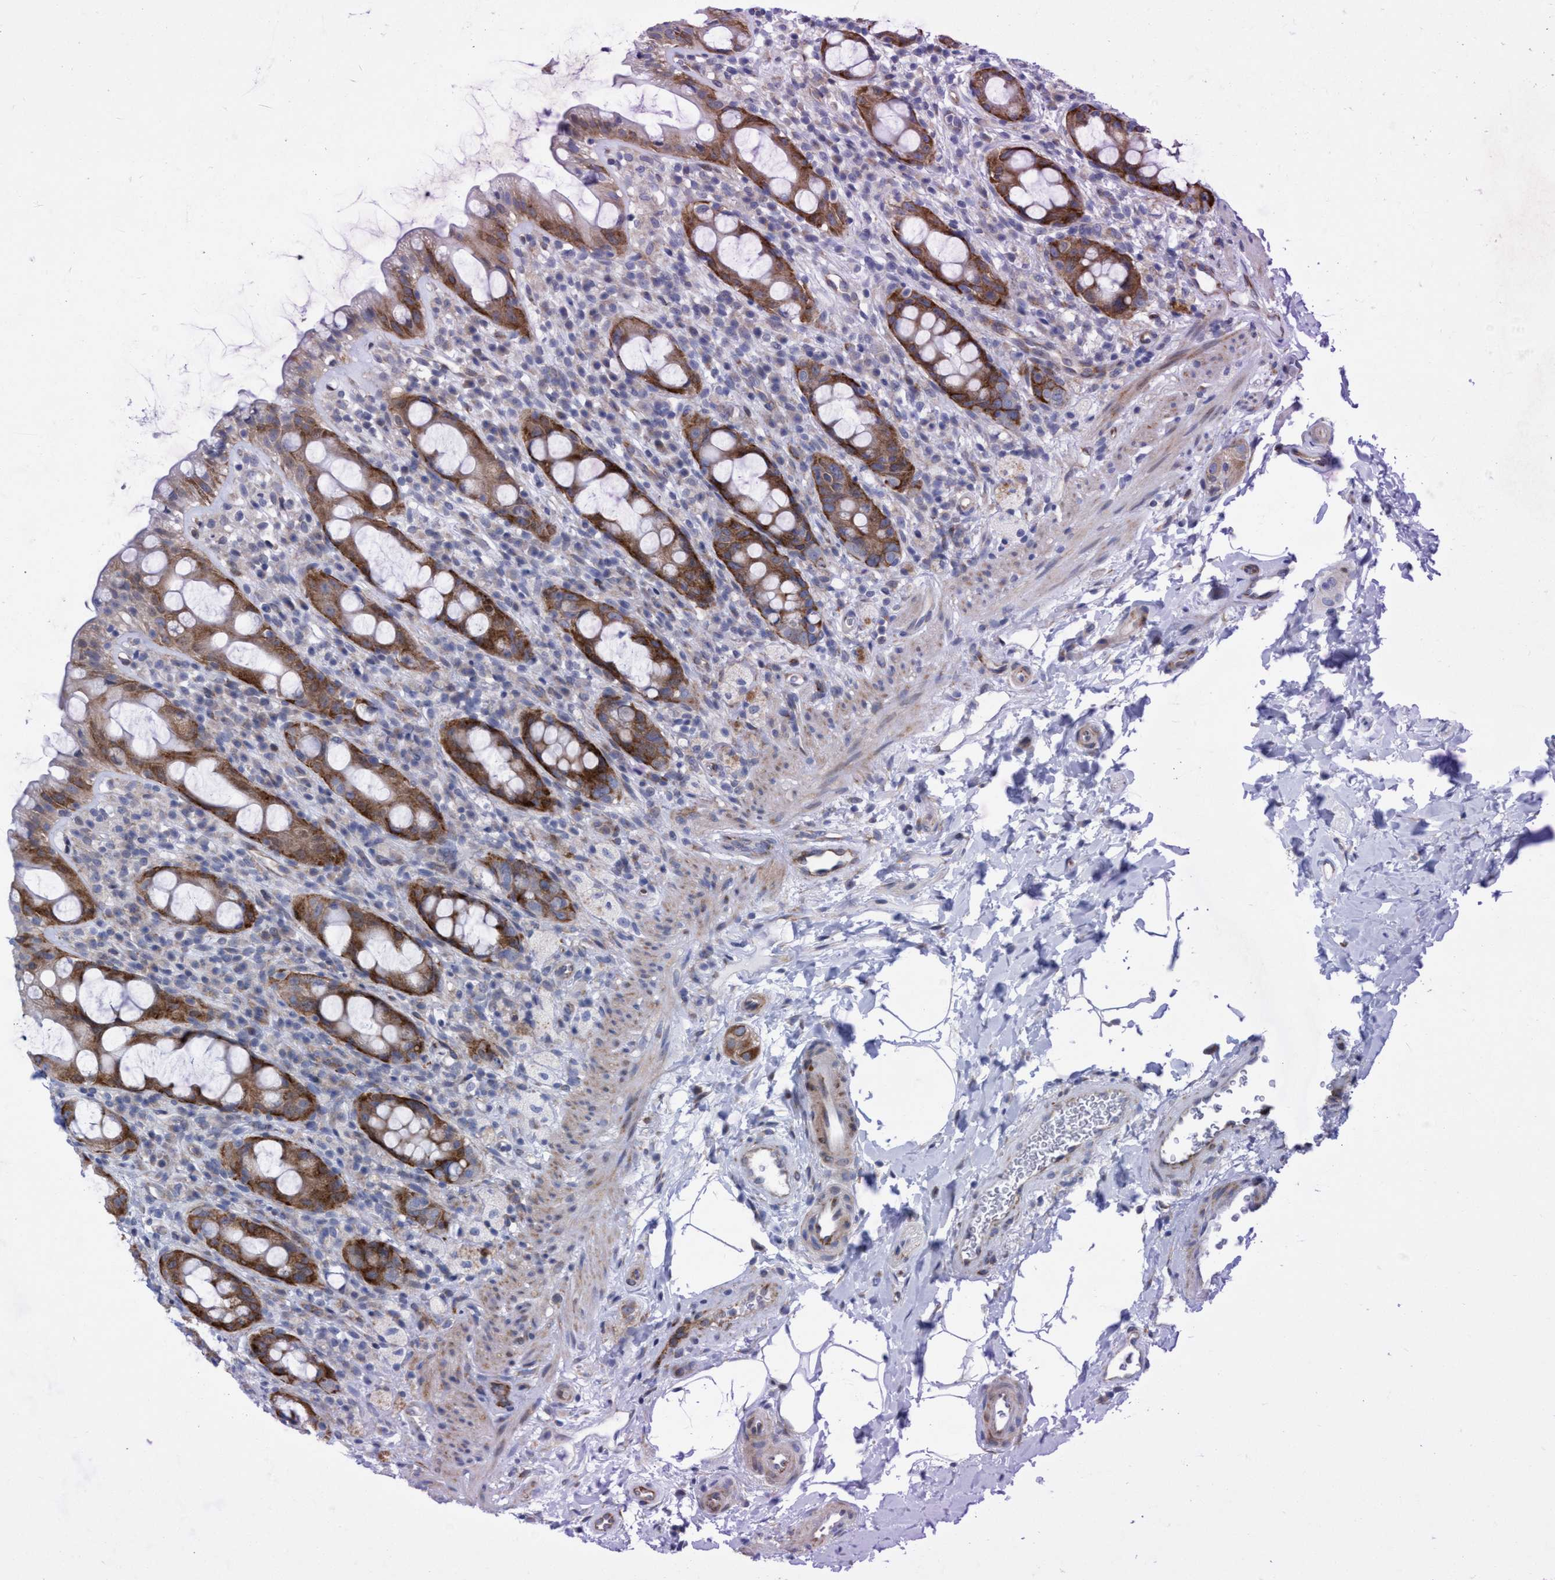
{"staining": {"intensity": "moderate", "quantity": ">75%", "location": "cytoplasmic/membranous"}, "tissue": "rectum", "cell_type": "Glandular cells", "image_type": "normal", "snomed": [{"axis": "morphology", "description": "Normal tissue, NOS"}, {"axis": "topography", "description": "Rectum"}], "caption": "The immunohistochemical stain highlights moderate cytoplasmic/membranous staining in glandular cells of unremarkable rectum. The protein is stained brown, and the nuclei are stained in blue (DAB IHC with brightfield microscopy, high magnification).", "gene": "R3HCC1", "patient": {"sex": "male", "age": 44}}